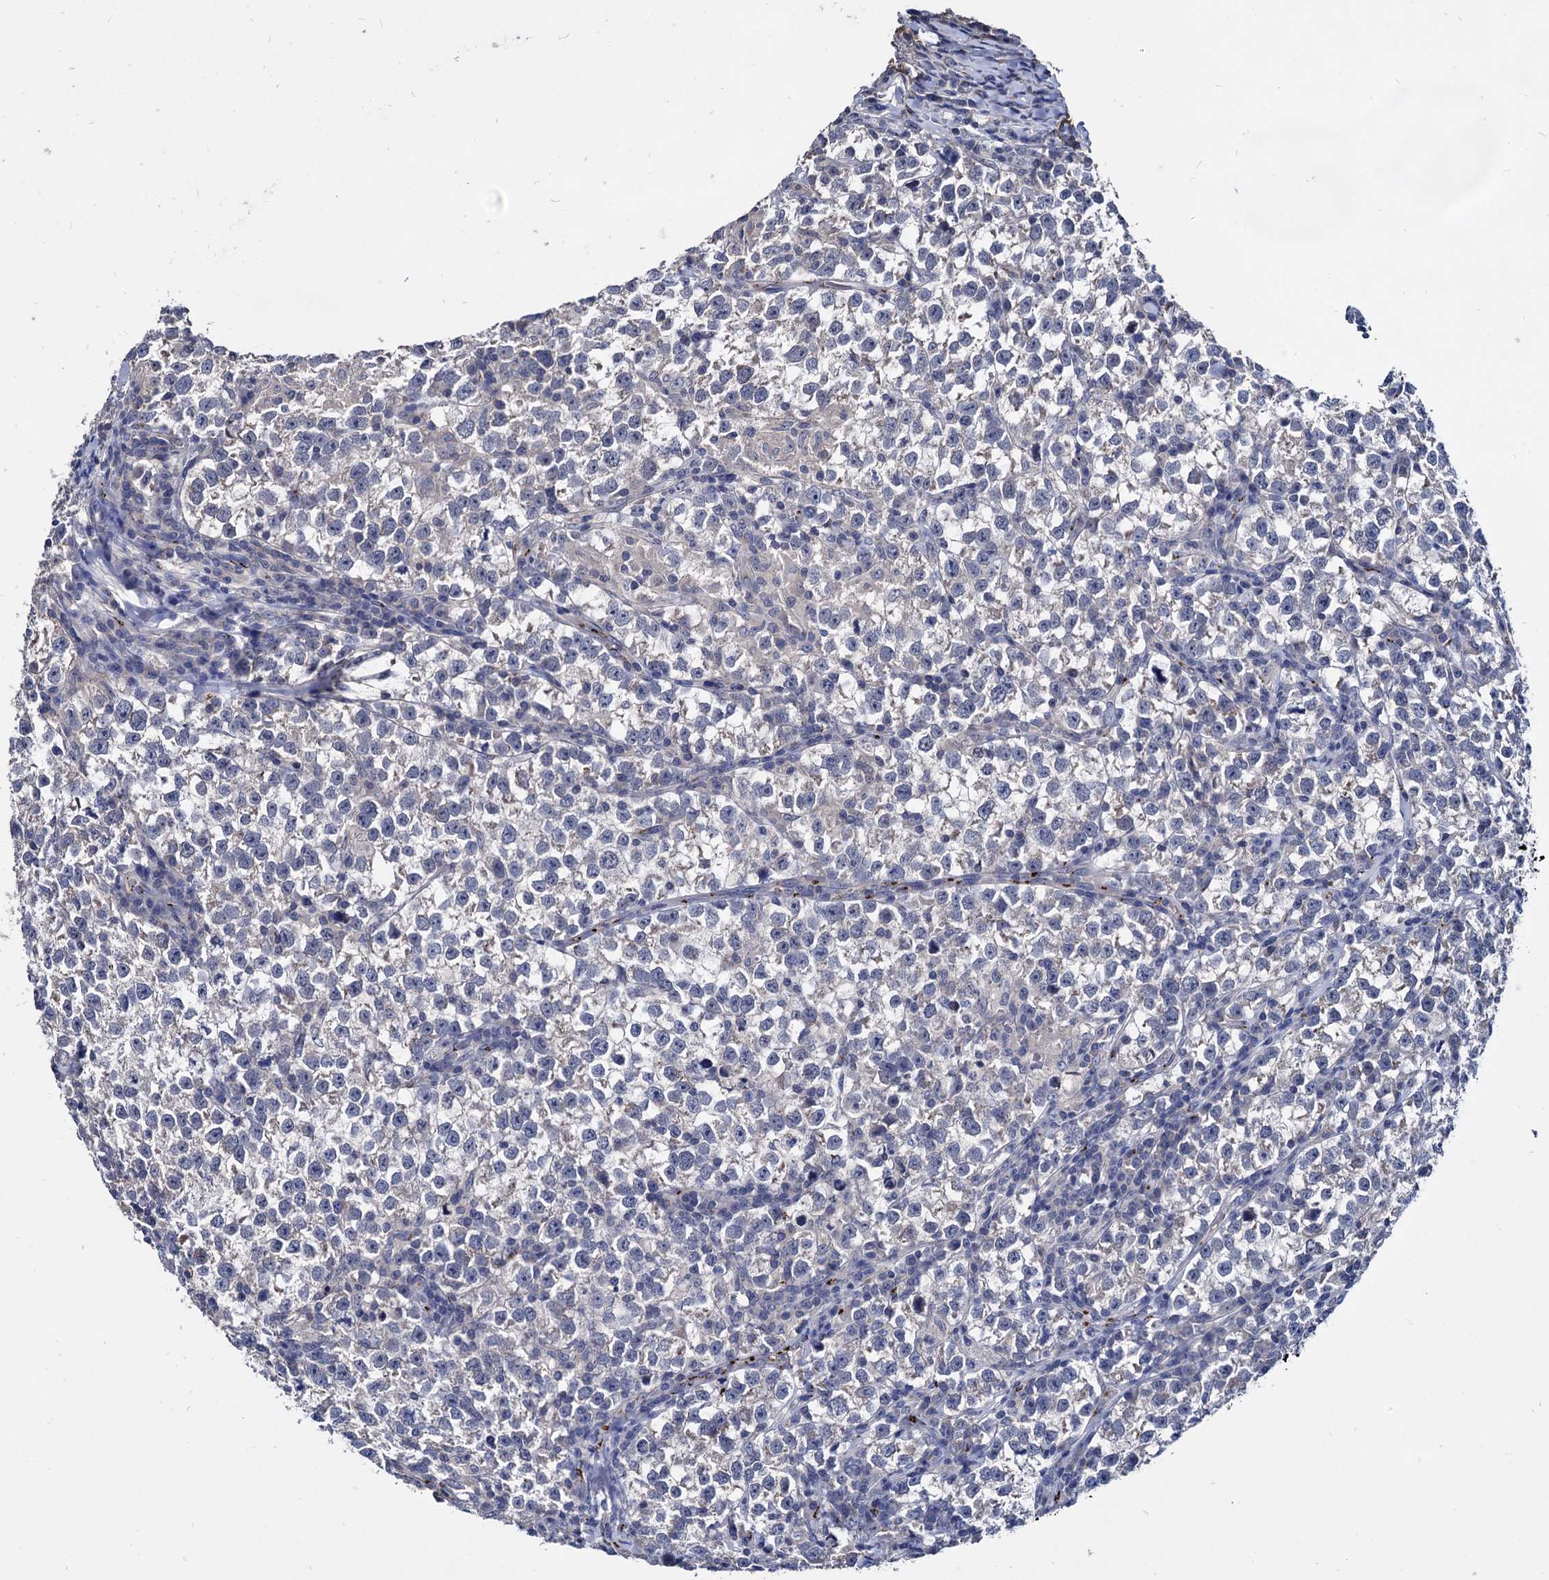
{"staining": {"intensity": "negative", "quantity": "none", "location": "none"}, "tissue": "testis cancer", "cell_type": "Tumor cells", "image_type": "cancer", "snomed": [{"axis": "morphology", "description": "Normal tissue, NOS"}, {"axis": "morphology", "description": "Seminoma, NOS"}, {"axis": "topography", "description": "Testis"}], "caption": "A micrograph of seminoma (testis) stained for a protein displays no brown staining in tumor cells. Brightfield microscopy of immunohistochemistry stained with DAB (brown) and hematoxylin (blue), captured at high magnification.", "gene": "ESD", "patient": {"sex": "male", "age": 43}}